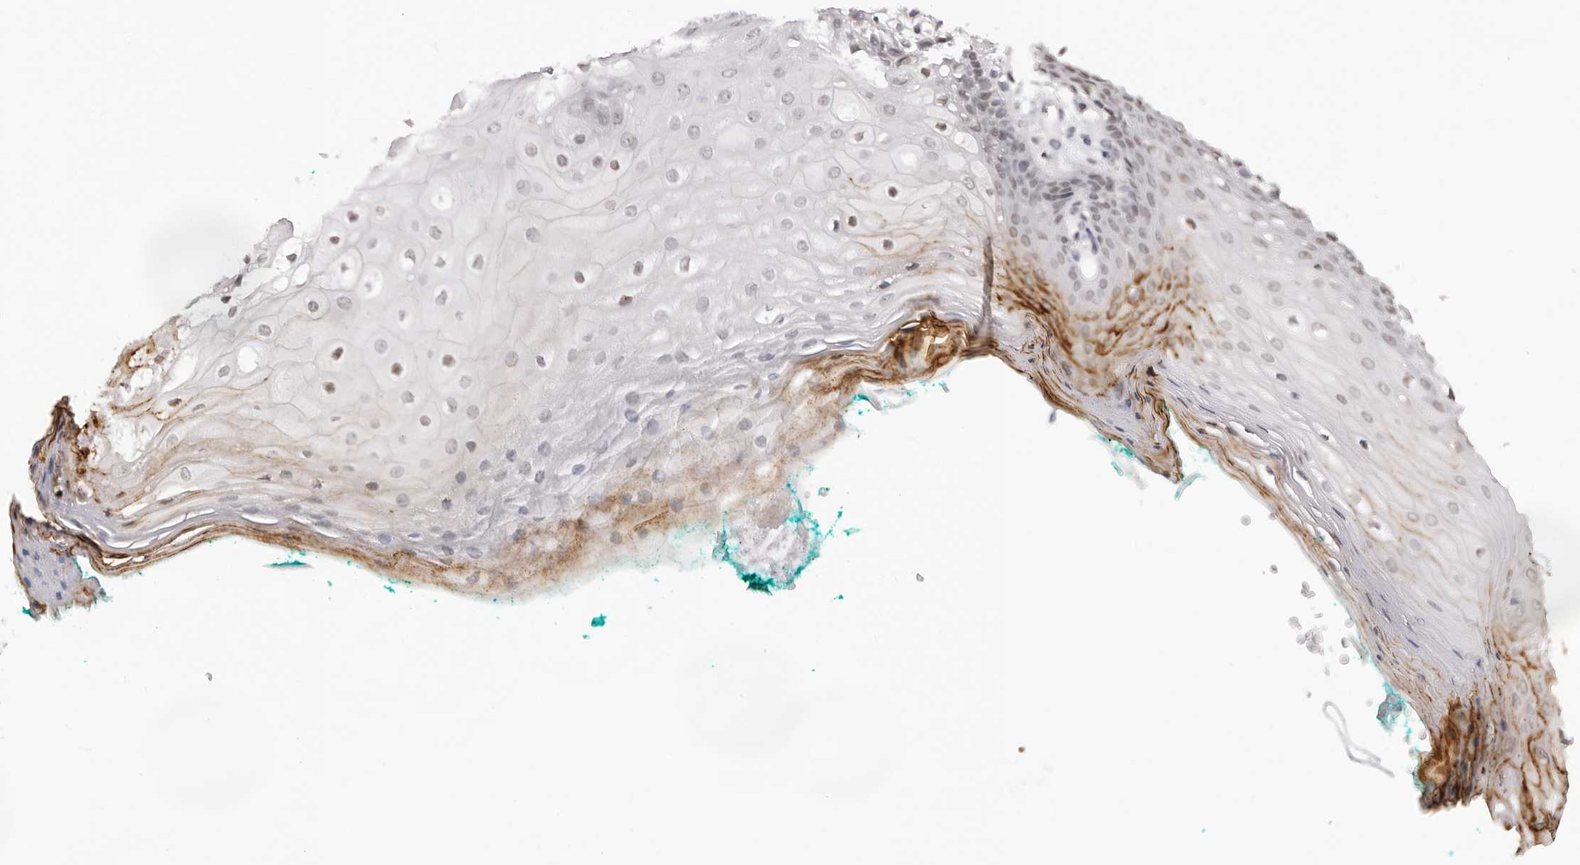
{"staining": {"intensity": "moderate", "quantity": "<25%", "location": "cytoplasmic/membranous,nuclear"}, "tissue": "oral mucosa", "cell_type": "Squamous epithelial cells", "image_type": "normal", "snomed": [{"axis": "morphology", "description": "Normal tissue, NOS"}, {"axis": "topography", "description": "Skeletal muscle"}, {"axis": "topography", "description": "Oral tissue"}, {"axis": "topography", "description": "Peripheral nerve tissue"}], "caption": "Immunohistochemistry of normal human oral mucosa exhibits low levels of moderate cytoplasmic/membranous,nuclear staining in approximately <25% of squamous epithelial cells. The protein is stained brown, and the nuclei are stained in blue (DAB IHC with brightfield microscopy, high magnification).", "gene": "KLK12", "patient": {"sex": "female", "age": 84}}